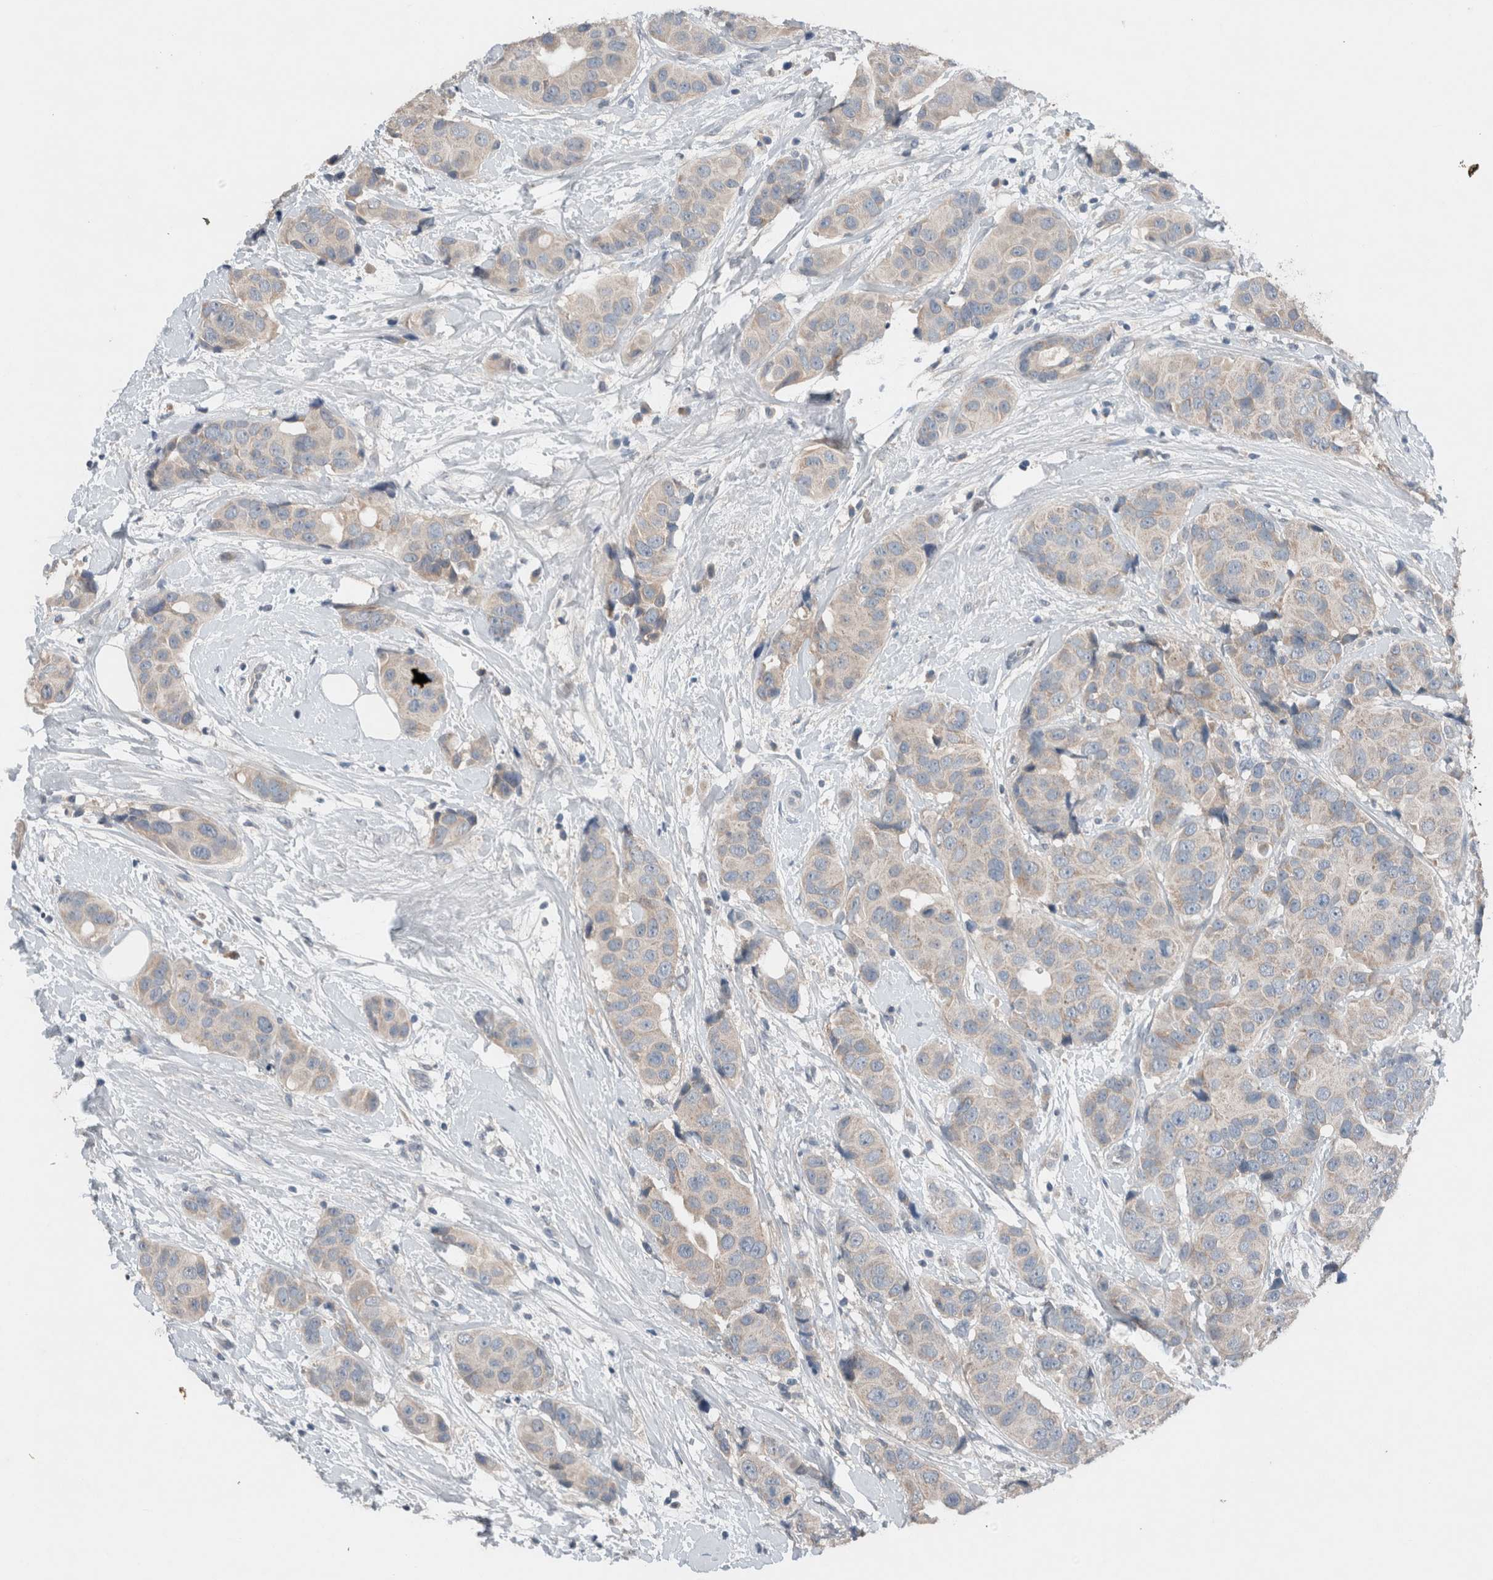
{"staining": {"intensity": "negative", "quantity": "none", "location": "none"}, "tissue": "breast cancer", "cell_type": "Tumor cells", "image_type": "cancer", "snomed": [{"axis": "morphology", "description": "Normal tissue, NOS"}, {"axis": "morphology", "description": "Duct carcinoma"}, {"axis": "topography", "description": "Breast"}], "caption": "Immunohistochemical staining of breast intraductal carcinoma exhibits no significant expression in tumor cells.", "gene": "UGCG", "patient": {"sex": "female", "age": 39}}